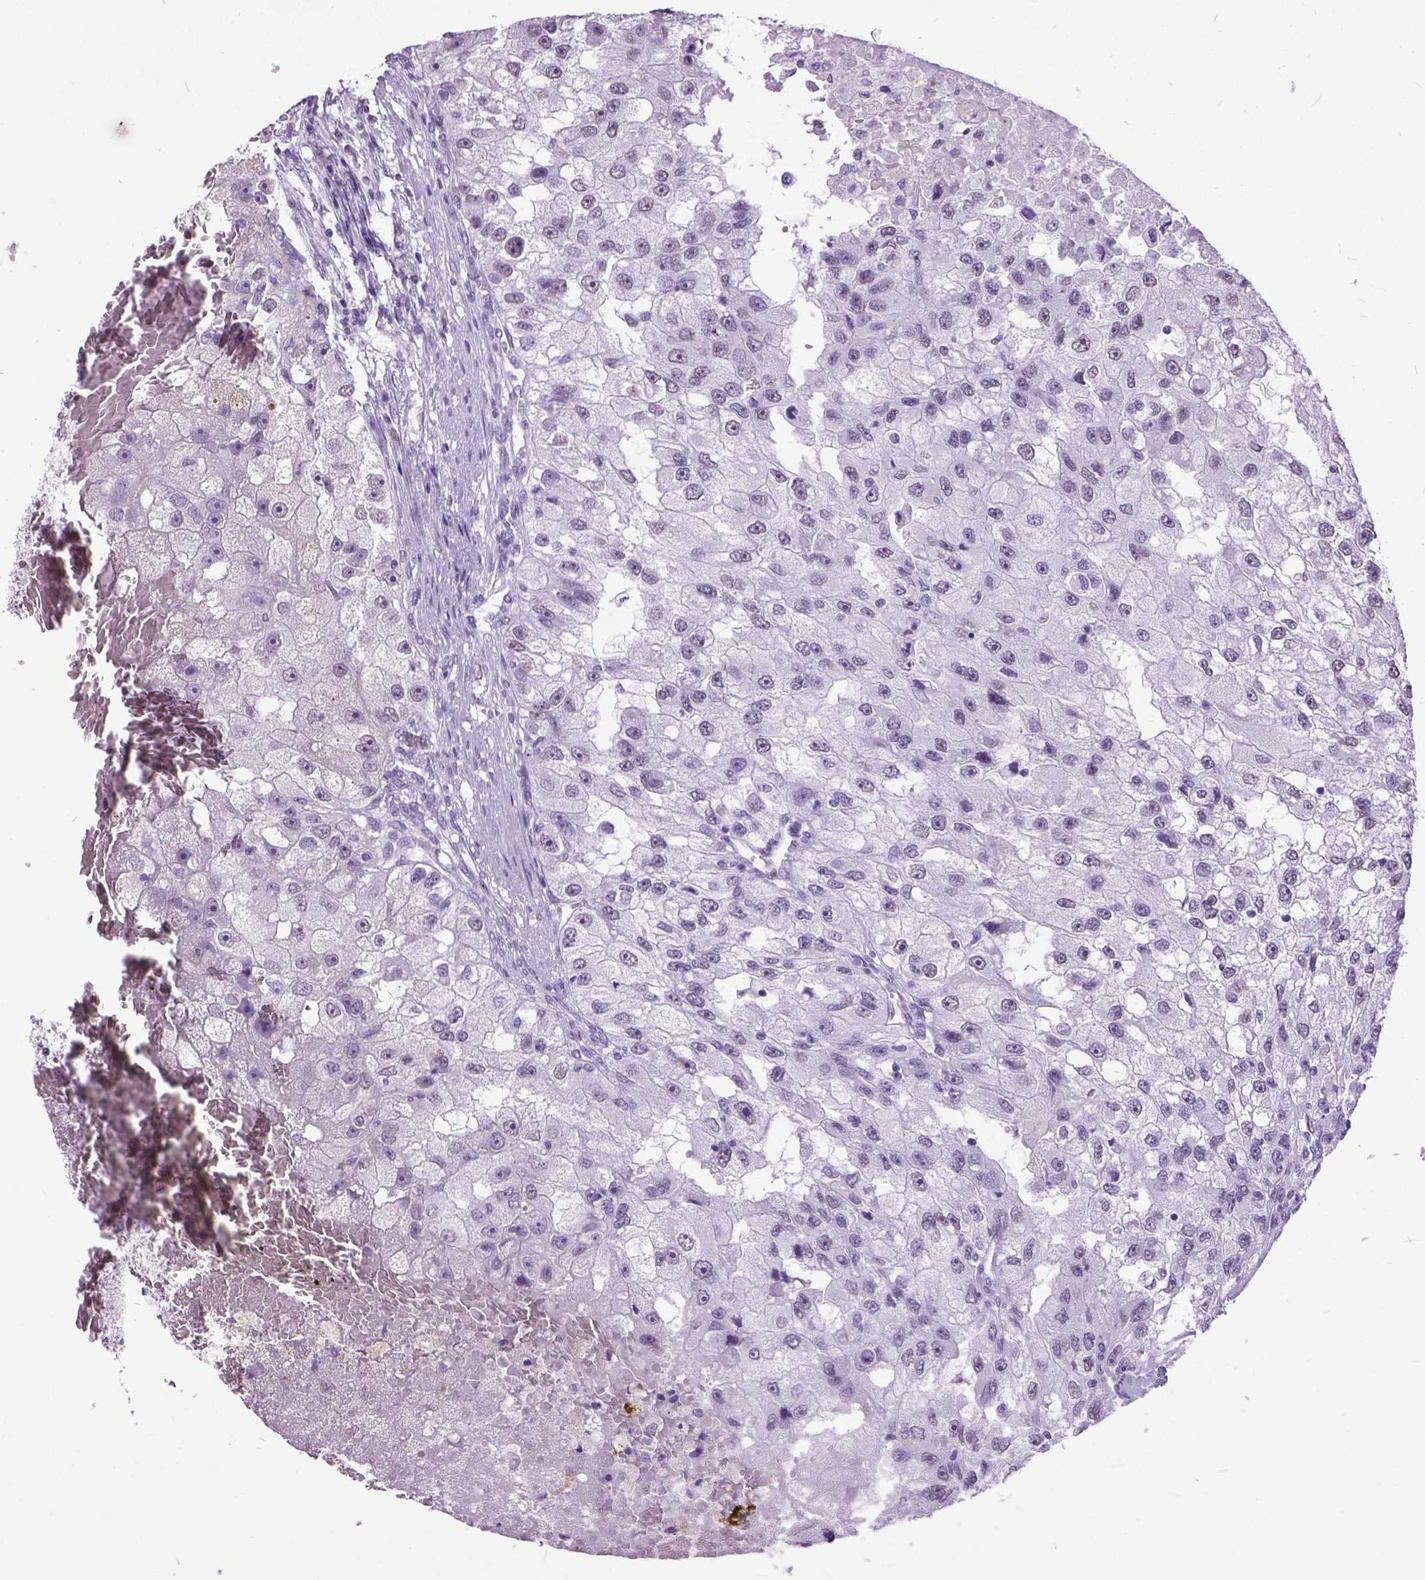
{"staining": {"intensity": "negative", "quantity": "none", "location": "none"}, "tissue": "renal cancer", "cell_type": "Tumor cells", "image_type": "cancer", "snomed": [{"axis": "morphology", "description": "Adenocarcinoma, NOS"}, {"axis": "topography", "description": "Kidney"}], "caption": "Protein analysis of adenocarcinoma (renal) shows no significant positivity in tumor cells.", "gene": "MARCHF10", "patient": {"sex": "male", "age": 63}}